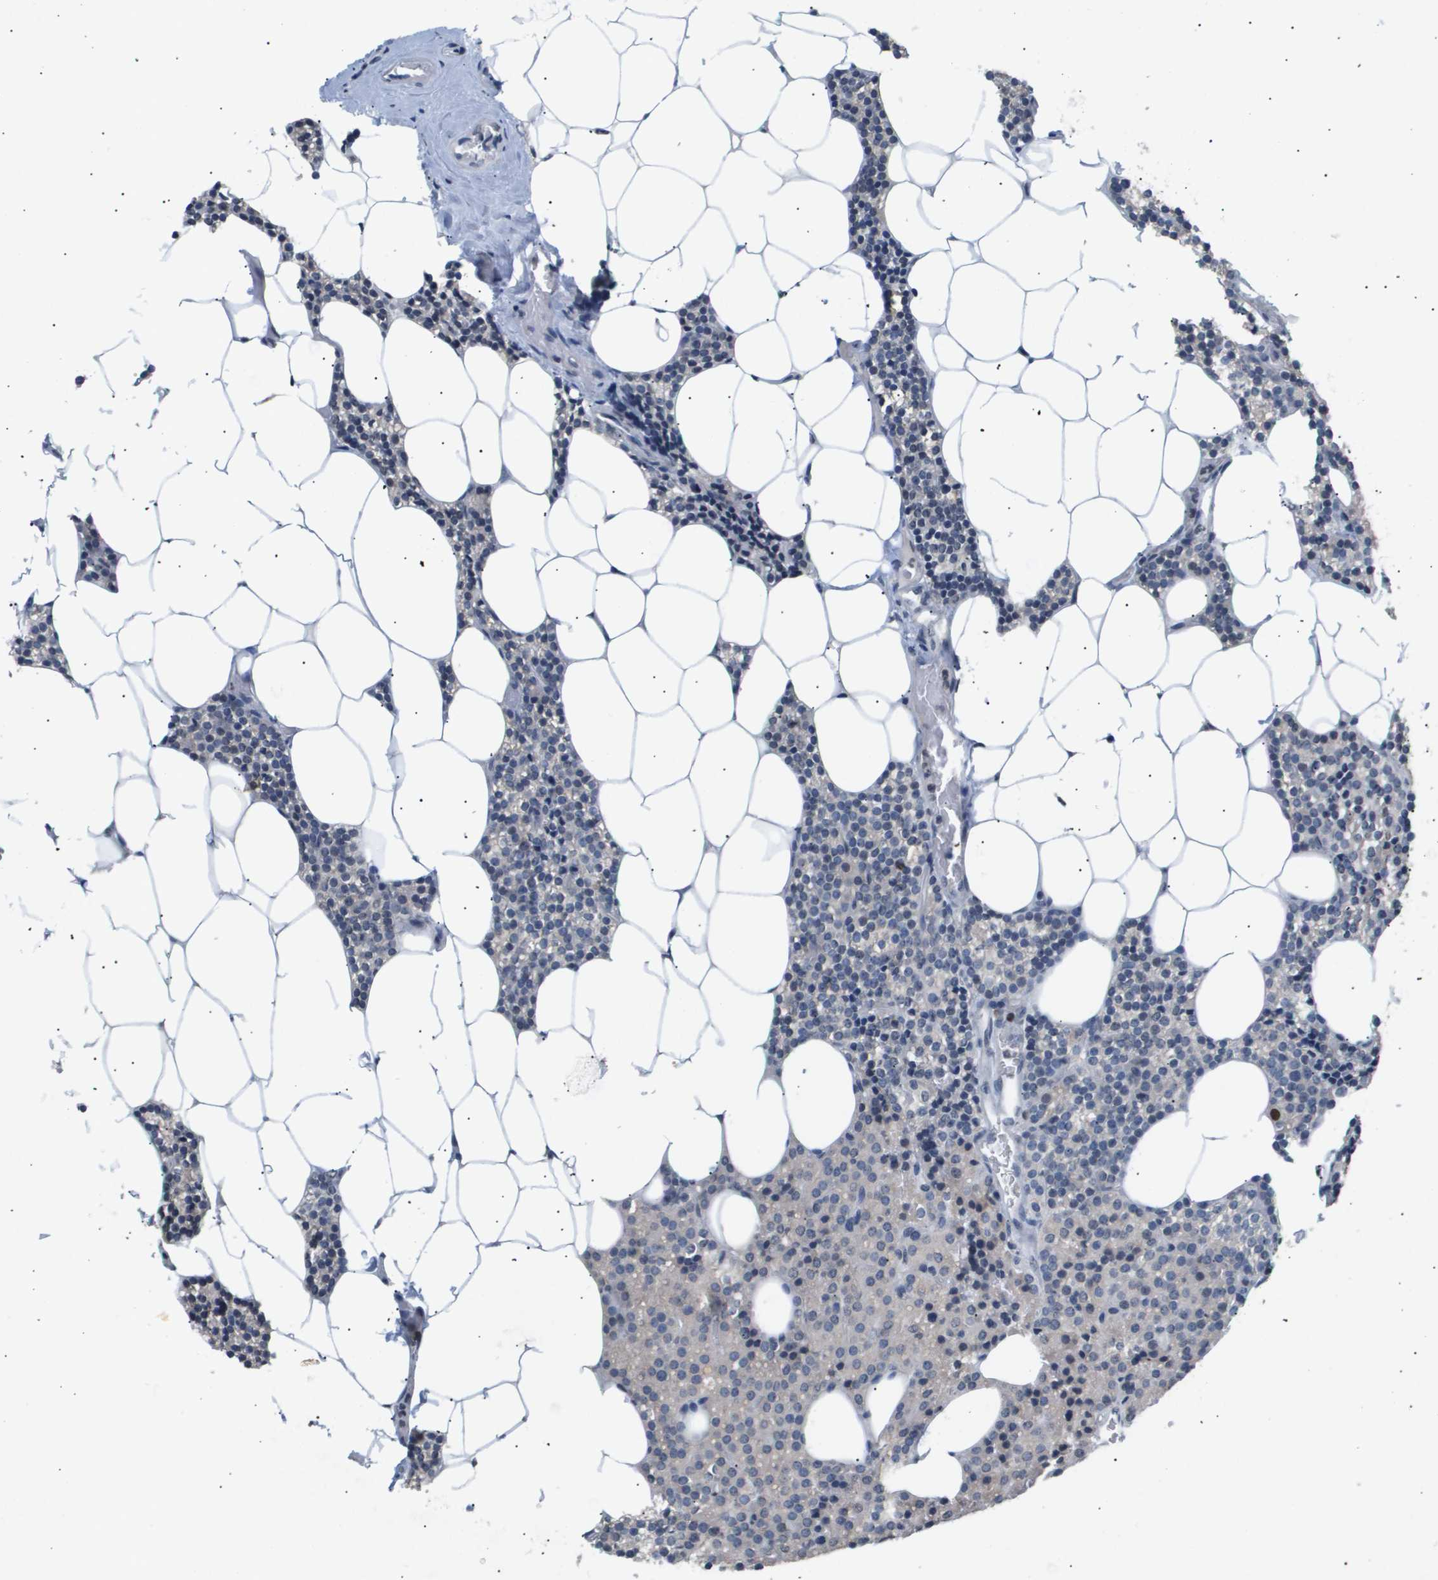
{"staining": {"intensity": "strong", "quantity": "<25%", "location": "nuclear"}, "tissue": "parathyroid gland", "cell_type": "Glandular cells", "image_type": "normal", "snomed": [{"axis": "morphology", "description": "Normal tissue, NOS"}, {"axis": "morphology", "description": "Adenoma, NOS"}, {"axis": "topography", "description": "Parathyroid gland"}], "caption": "Parathyroid gland stained for a protein shows strong nuclear positivity in glandular cells. (DAB (3,3'-diaminobenzidine) = brown stain, brightfield microscopy at high magnification).", "gene": "ANAPC2", "patient": {"sex": "female", "age": 70}}